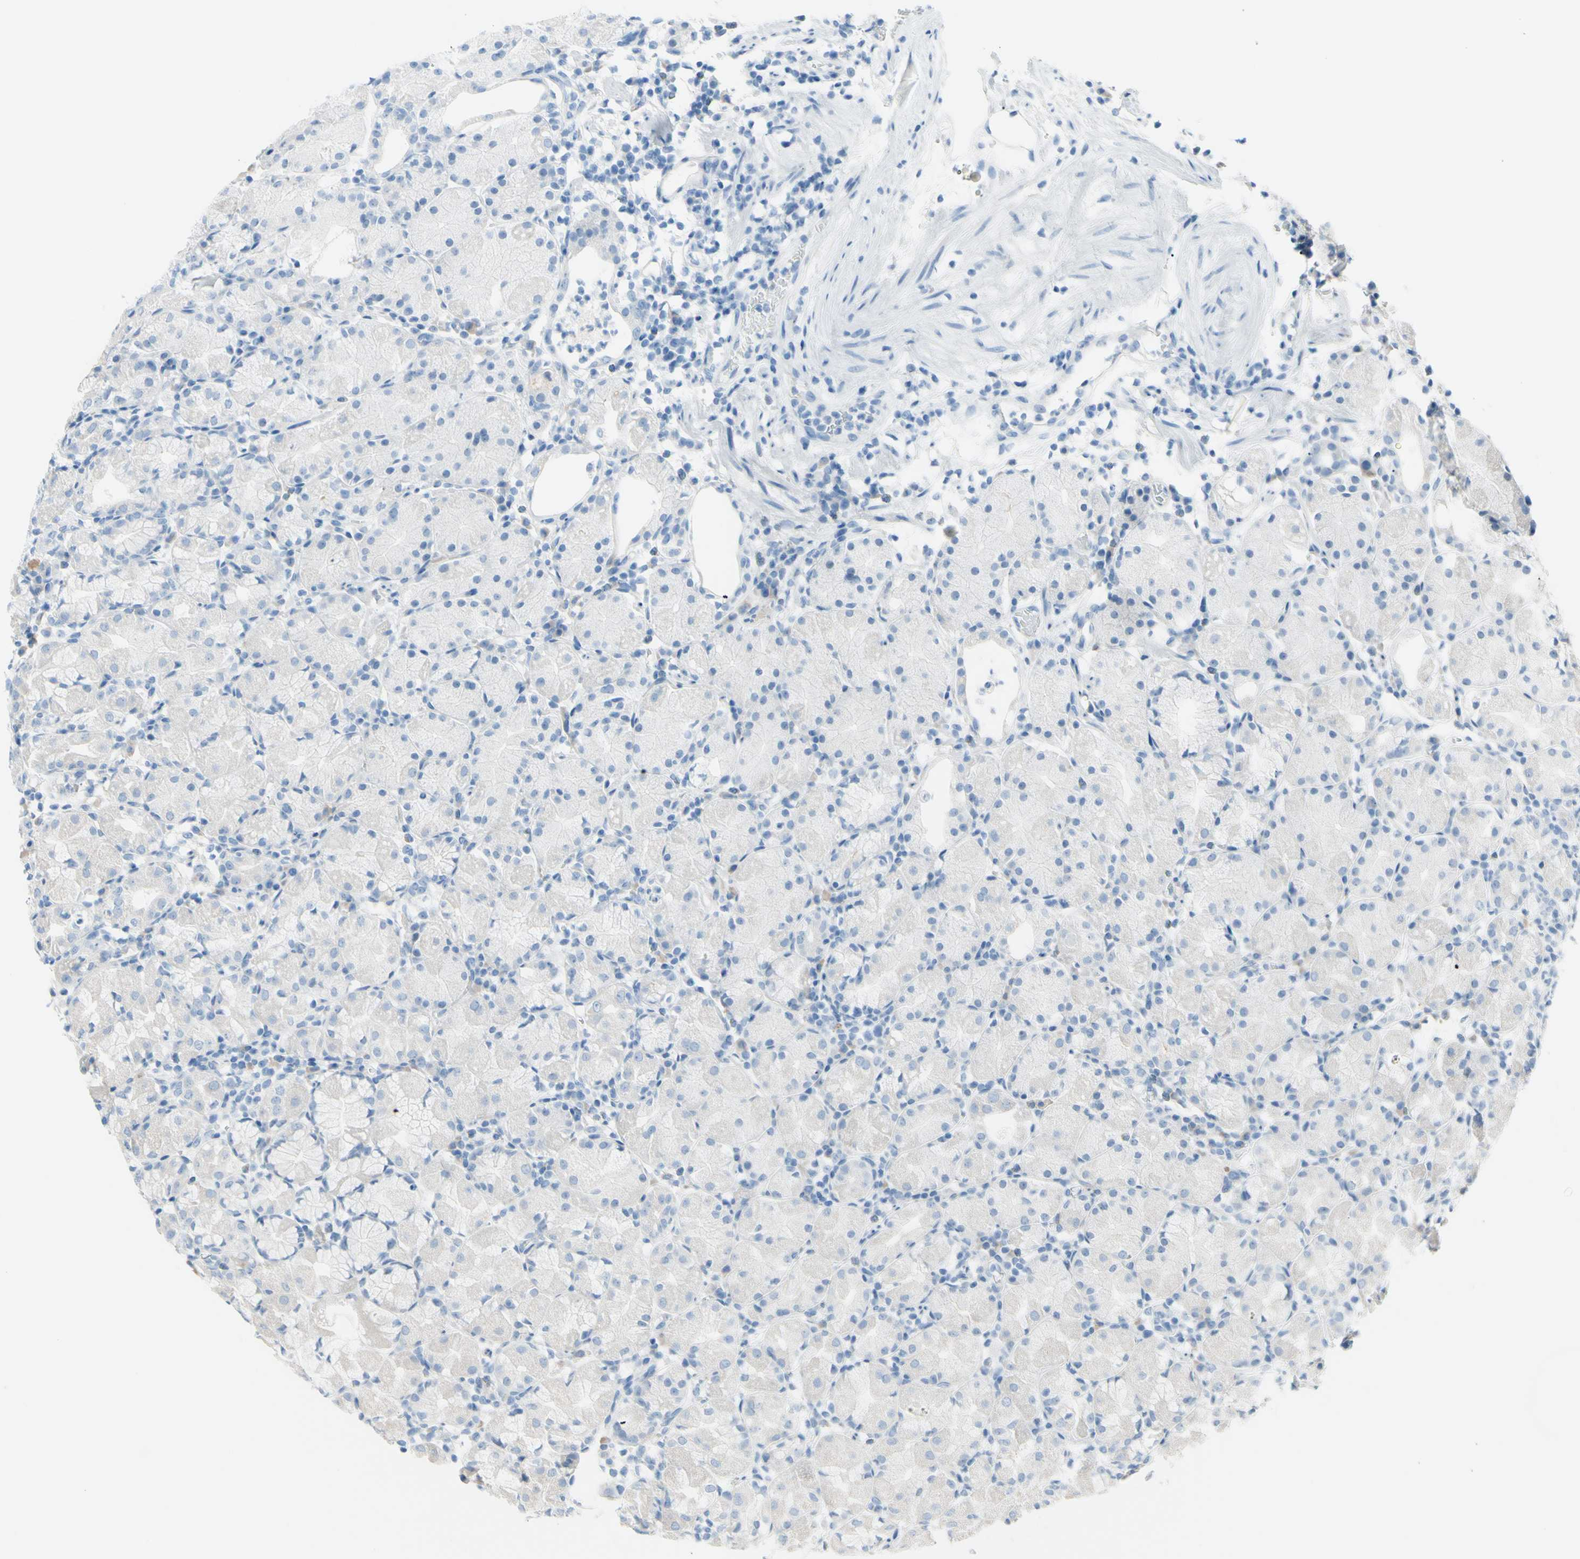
{"staining": {"intensity": "negative", "quantity": "none", "location": "none"}, "tissue": "stomach", "cell_type": "Glandular cells", "image_type": "normal", "snomed": [{"axis": "morphology", "description": "Normal tissue, NOS"}, {"axis": "topography", "description": "Stomach"}, {"axis": "topography", "description": "Stomach, lower"}], "caption": "DAB immunohistochemical staining of normal human stomach reveals no significant positivity in glandular cells.", "gene": "TFPI2", "patient": {"sex": "female", "age": 75}}